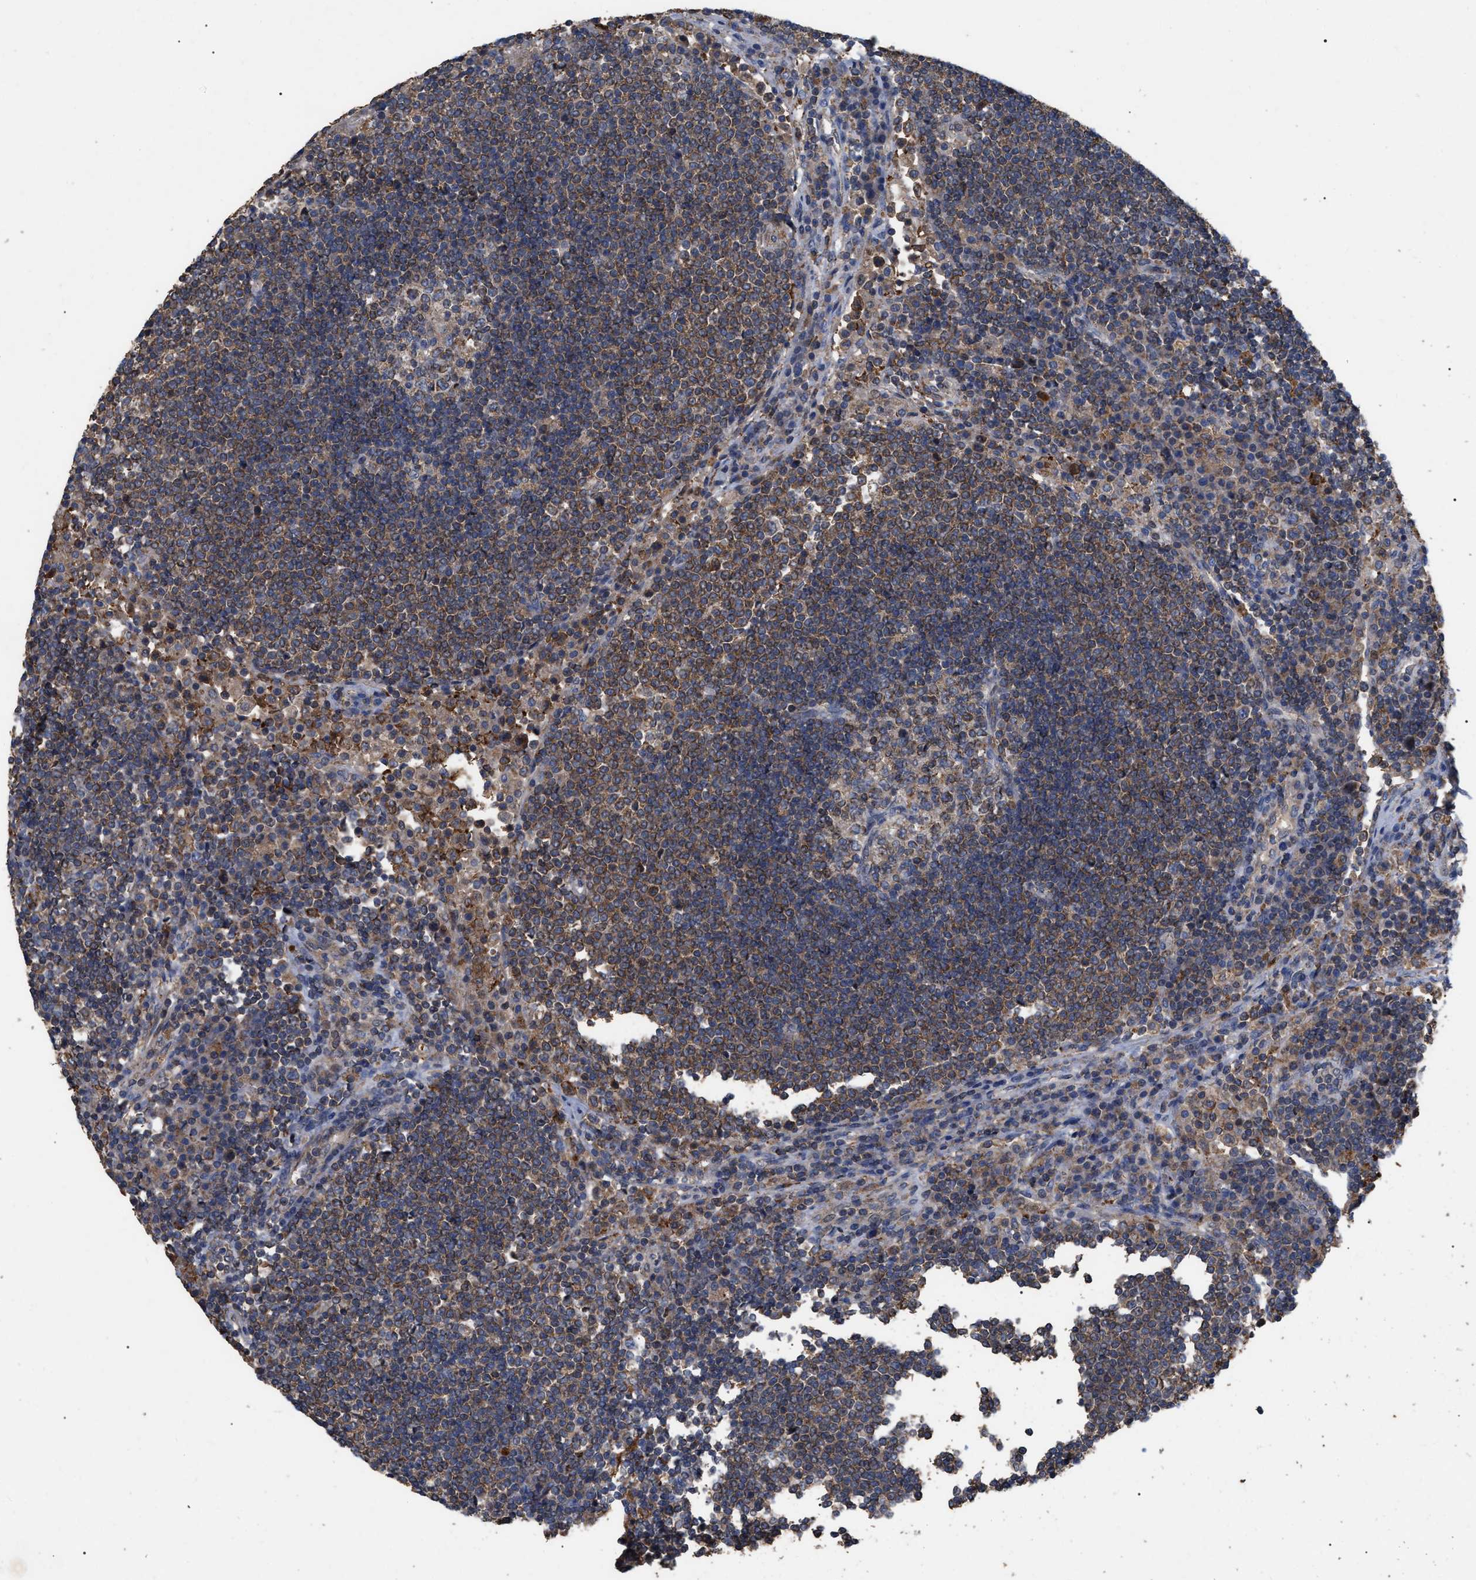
{"staining": {"intensity": "weak", "quantity": ">75%", "location": "cytoplasmic/membranous"}, "tissue": "lymph node", "cell_type": "Germinal center cells", "image_type": "normal", "snomed": [{"axis": "morphology", "description": "Normal tissue, NOS"}, {"axis": "topography", "description": "Lymph node"}], "caption": "A brown stain labels weak cytoplasmic/membranous expression of a protein in germinal center cells of normal lymph node.", "gene": "FAM171A2", "patient": {"sex": "female", "age": 53}}